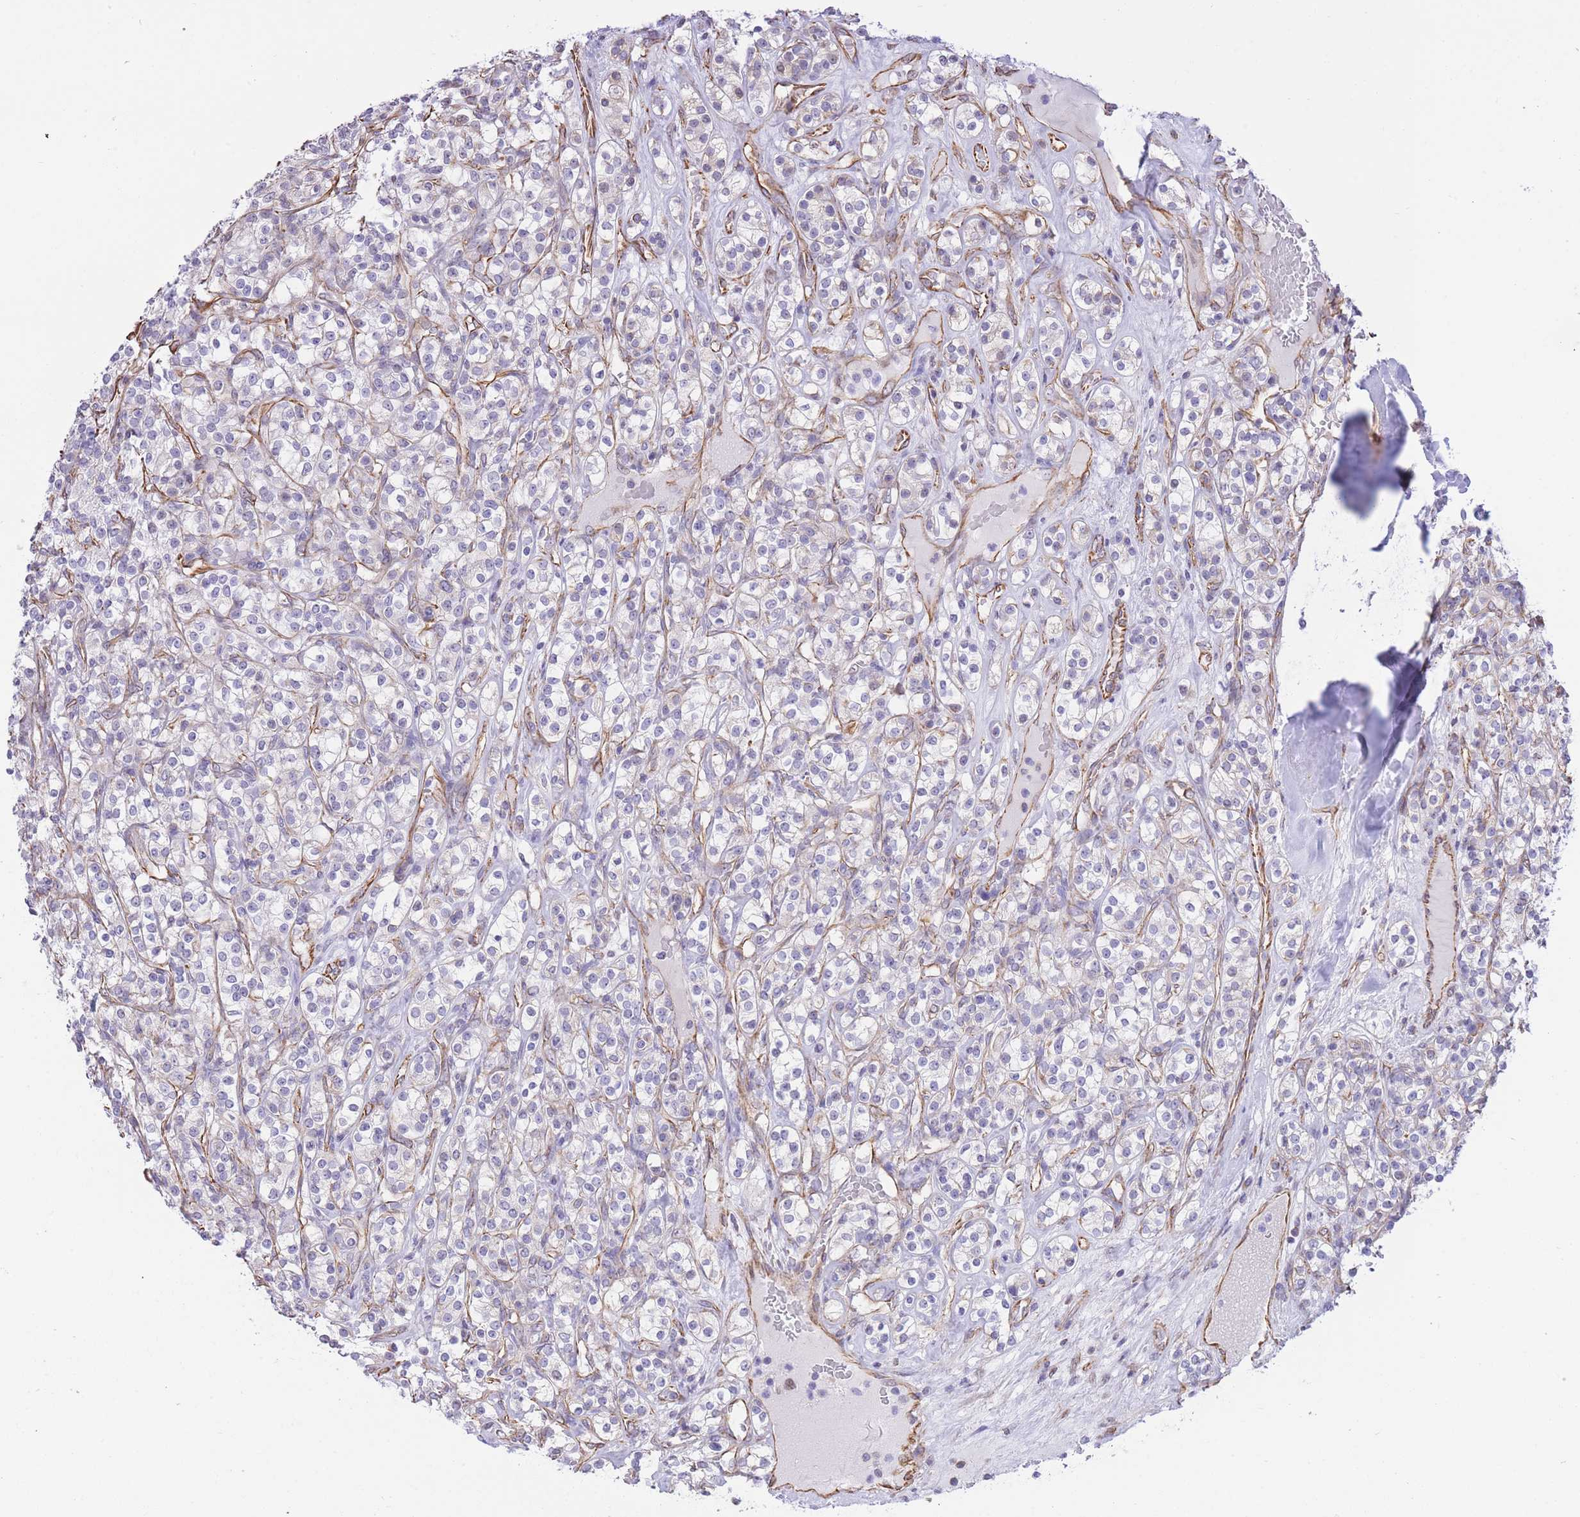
{"staining": {"intensity": "negative", "quantity": "none", "location": "none"}, "tissue": "renal cancer", "cell_type": "Tumor cells", "image_type": "cancer", "snomed": [{"axis": "morphology", "description": "Adenocarcinoma, NOS"}, {"axis": "topography", "description": "Kidney"}], "caption": "Immunohistochemical staining of human renal cancer (adenocarcinoma) reveals no significant expression in tumor cells. (Brightfield microscopy of DAB (3,3'-diaminobenzidine) IHC at high magnification).", "gene": "PSG8", "patient": {"sex": "male", "age": 77}}